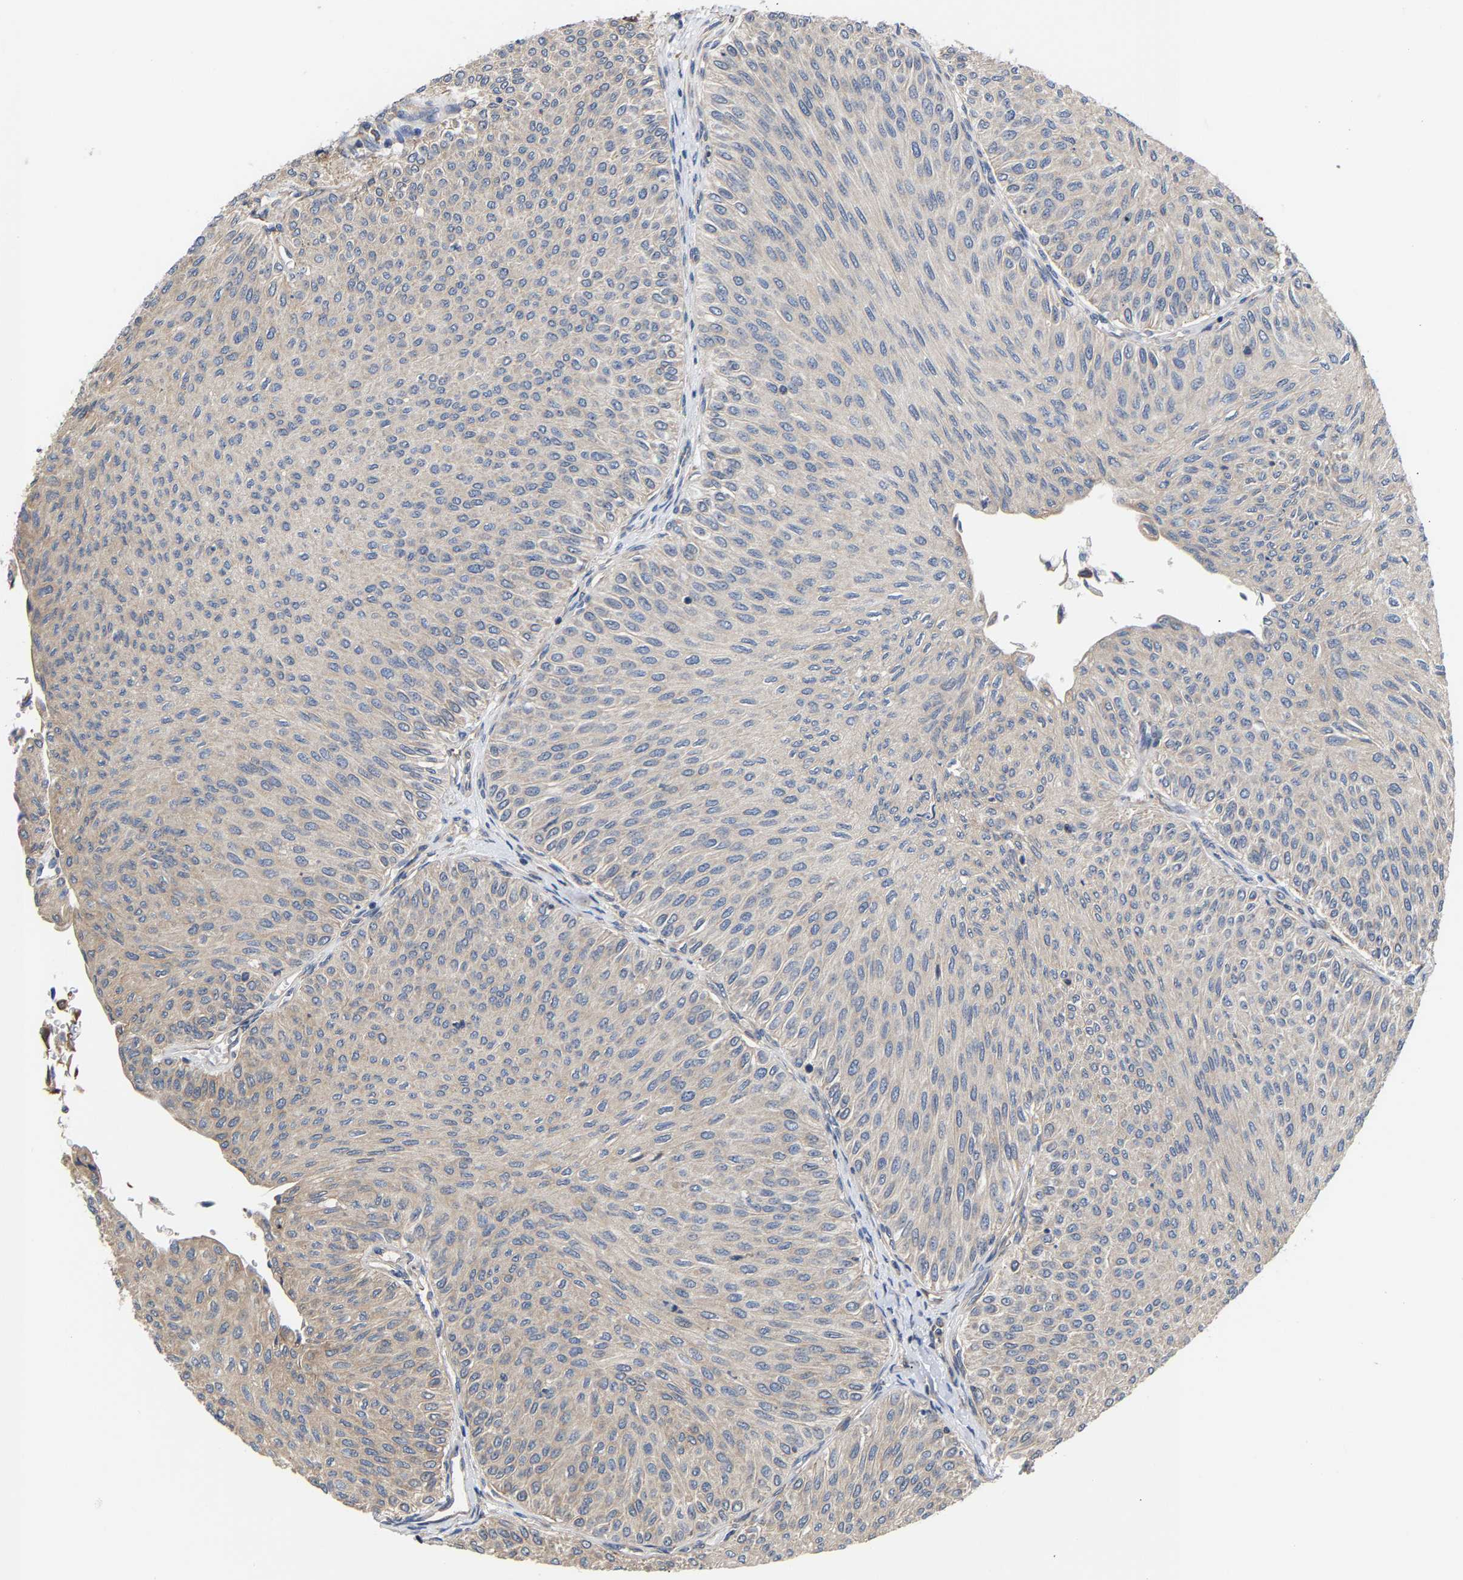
{"staining": {"intensity": "negative", "quantity": "none", "location": "none"}, "tissue": "urothelial cancer", "cell_type": "Tumor cells", "image_type": "cancer", "snomed": [{"axis": "morphology", "description": "Urothelial carcinoma, Low grade"}, {"axis": "topography", "description": "Urinary bladder"}], "caption": "This is an immunohistochemistry photomicrograph of human urothelial cancer. There is no positivity in tumor cells.", "gene": "ARAP1", "patient": {"sex": "male", "age": 78}}